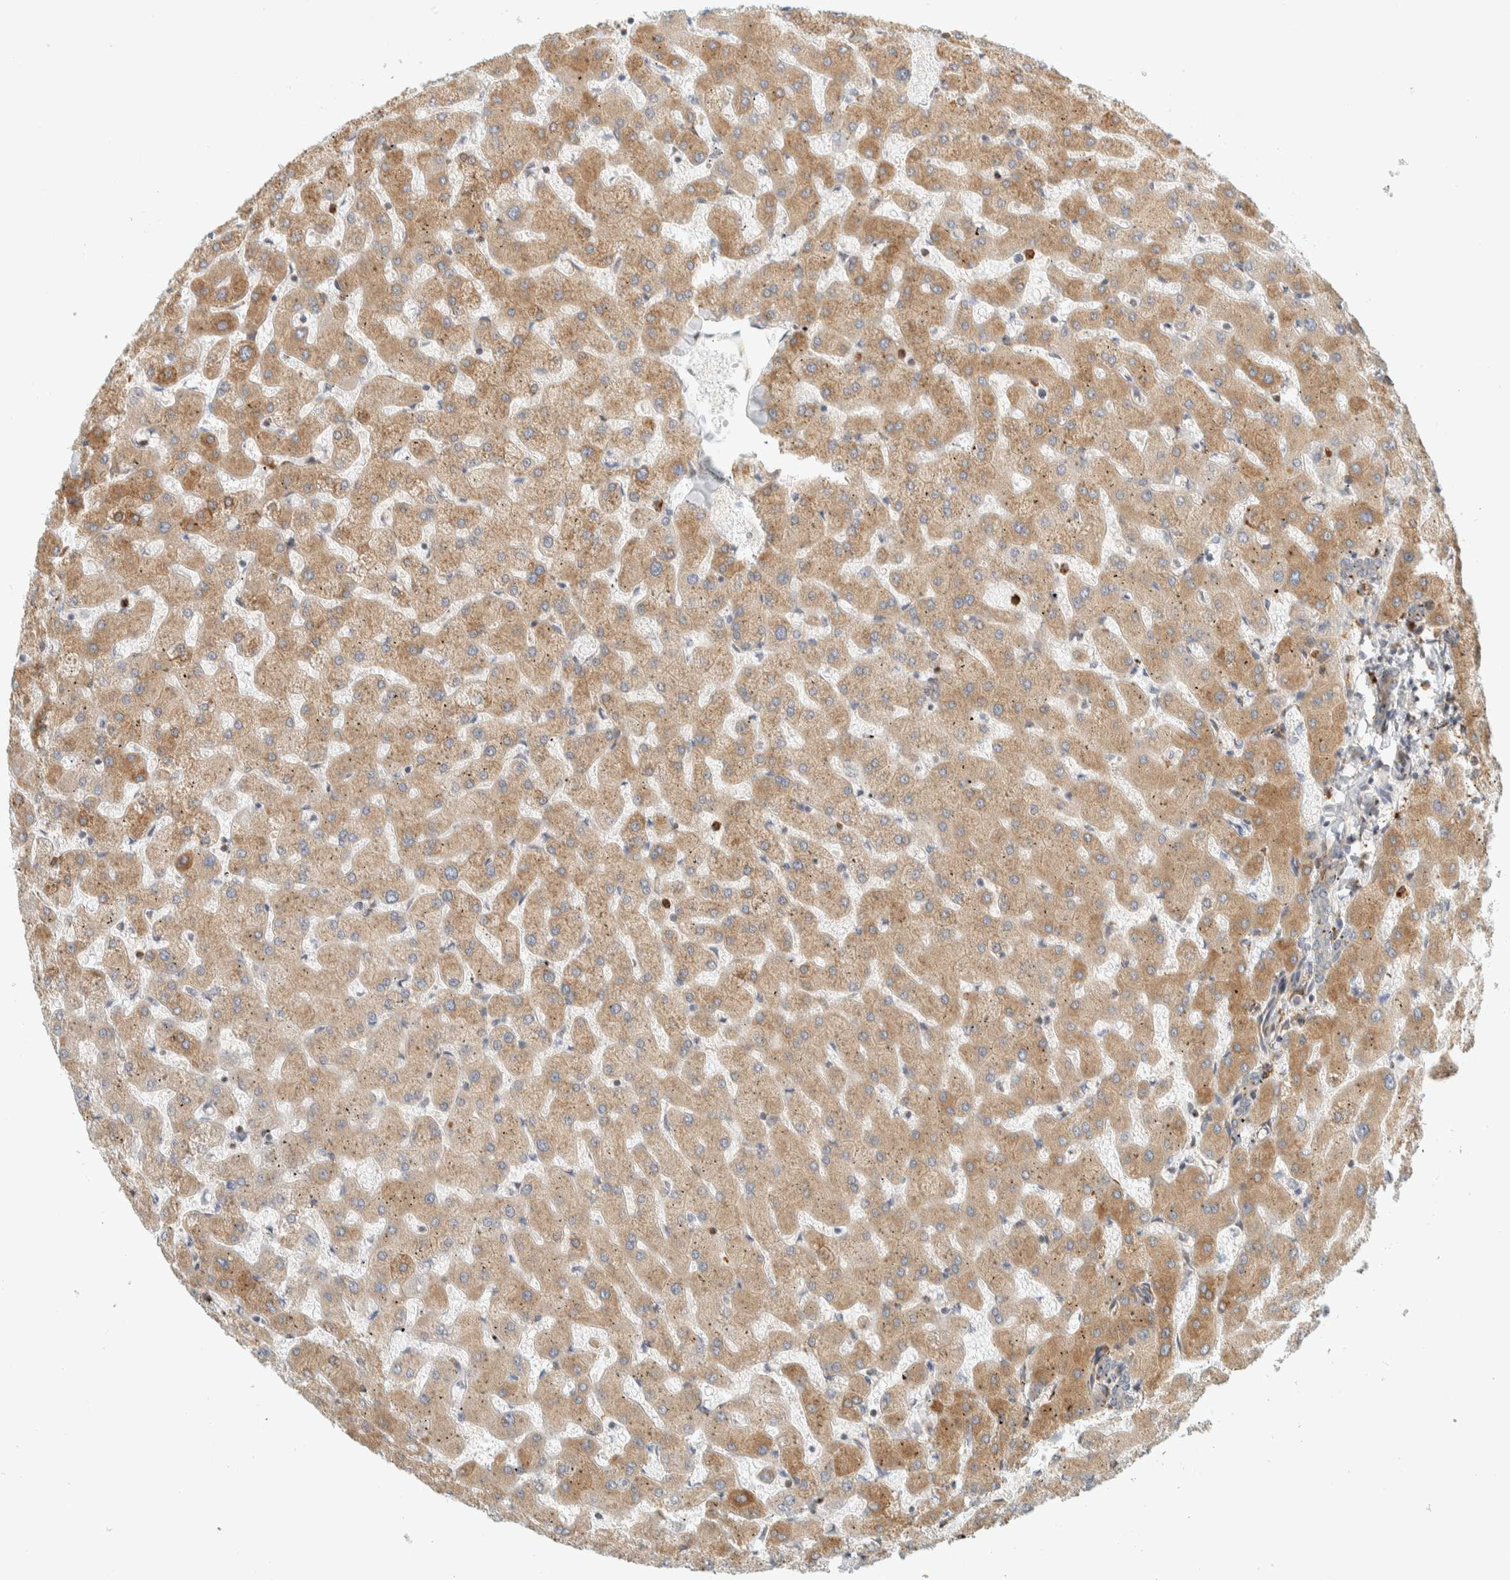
{"staining": {"intensity": "weak", "quantity": "25%-75%", "location": "cytoplasmic/membranous"}, "tissue": "liver", "cell_type": "Cholangiocytes", "image_type": "normal", "snomed": [{"axis": "morphology", "description": "Normal tissue, NOS"}, {"axis": "topography", "description": "Liver"}], "caption": "A micrograph showing weak cytoplasmic/membranous expression in approximately 25%-75% of cholangiocytes in unremarkable liver, as visualized by brown immunohistochemical staining.", "gene": "LLGL2", "patient": {"sex": "female", "age": 63}}